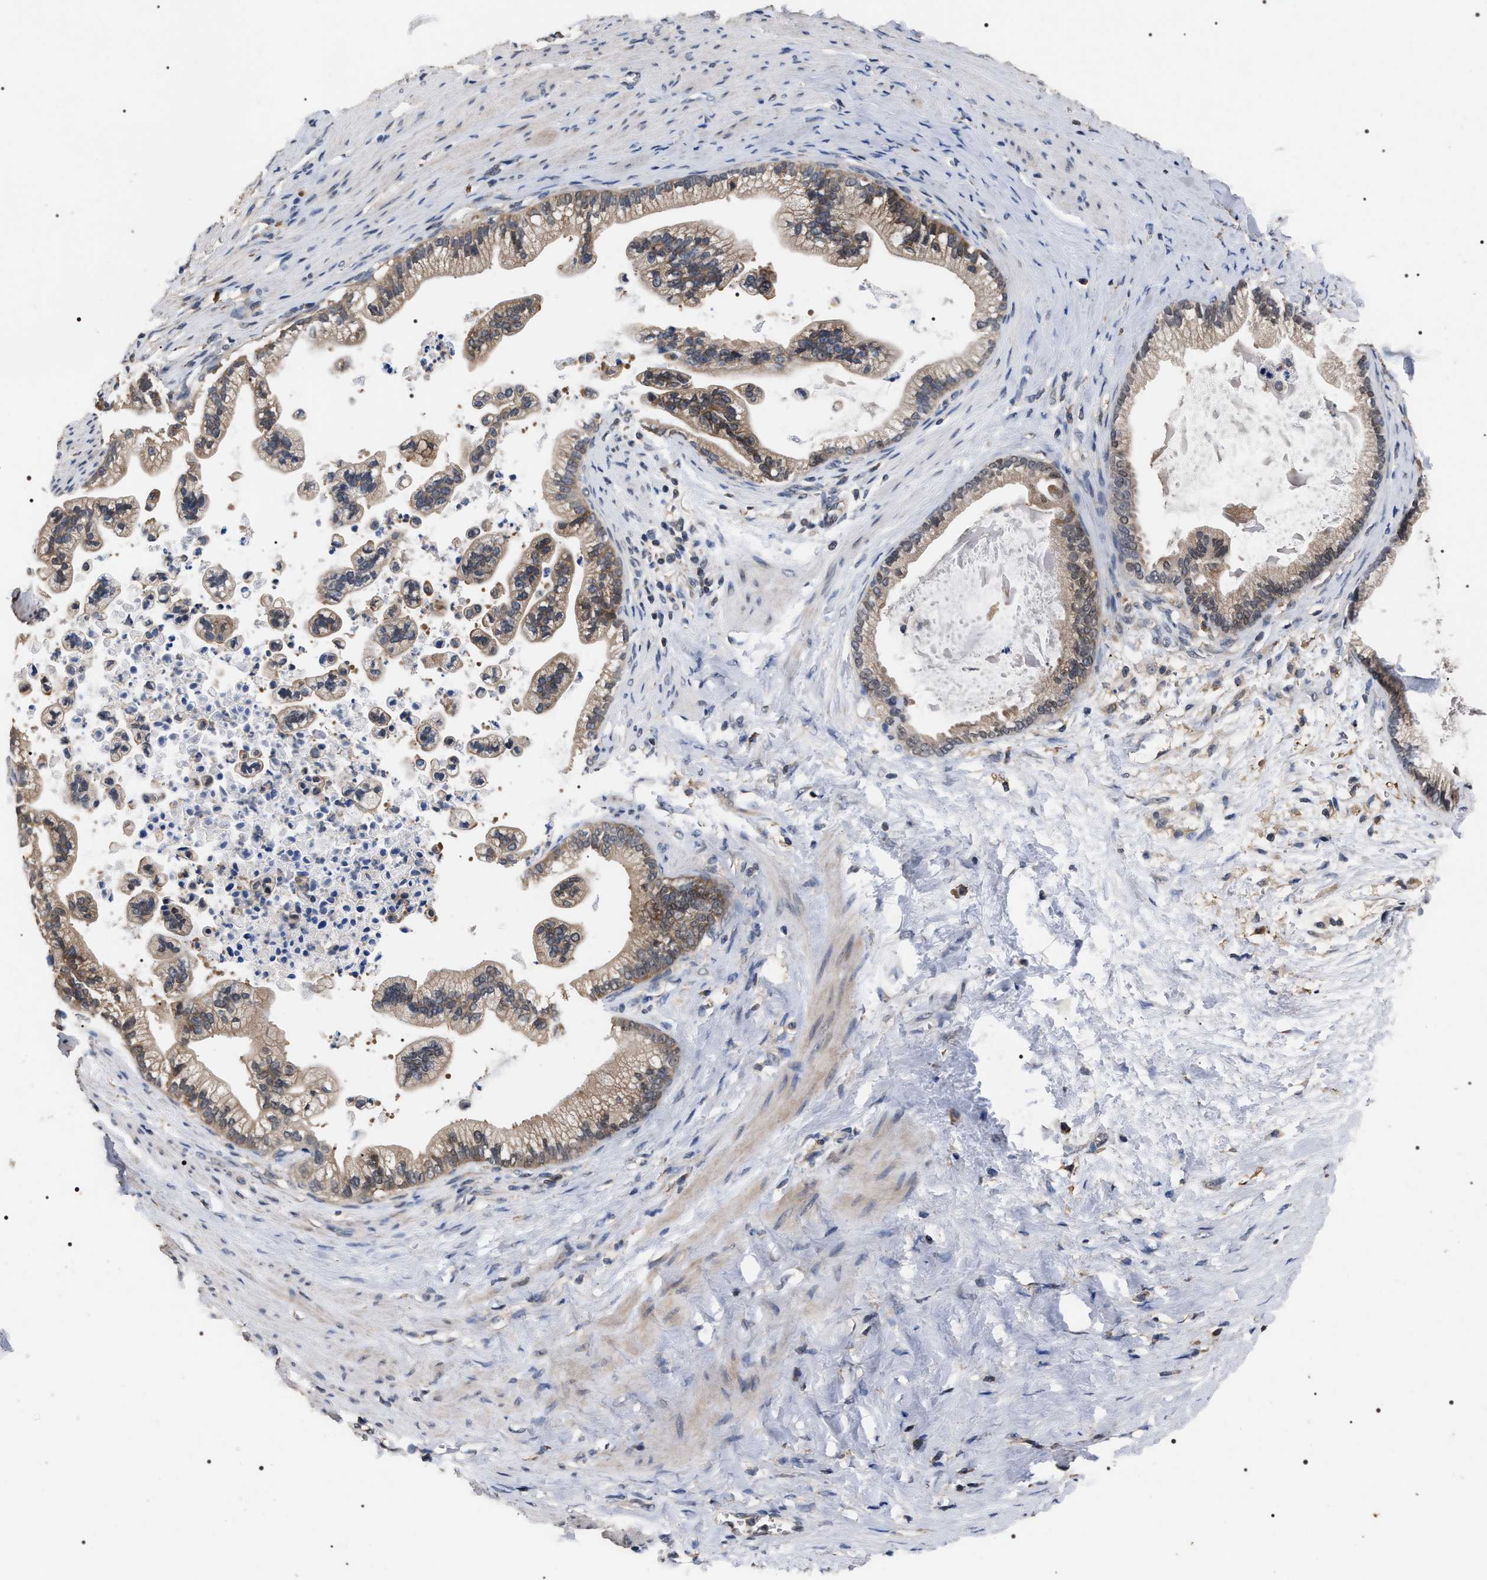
{"staining": {"intensity": "weak", "quantity": "25%-75%", "location": "cytoplasmic/membranous"}, "tissue": "pancreatic cancer", "cell_type": "Tumor cells", "image_type": "cancer", "snomed": [{"axis": "morphology", "description": "Adenocarcinoma, NOS"}, {"axis": "topography", "description": "Pancreas"}], "caption": "High-power microscopy captured an immunohistochemistry image of pancreatic cancer, revealing weak cytoplasmic/membranous staining in approximately 25%-75% of tumor cells. (DAB (3,3'-diaminobenzidine) IHC, brown staining for protein, blue staining for nuclei).", "gene": "UPF3A", "patient": {"sex": "male", "age": 69}}